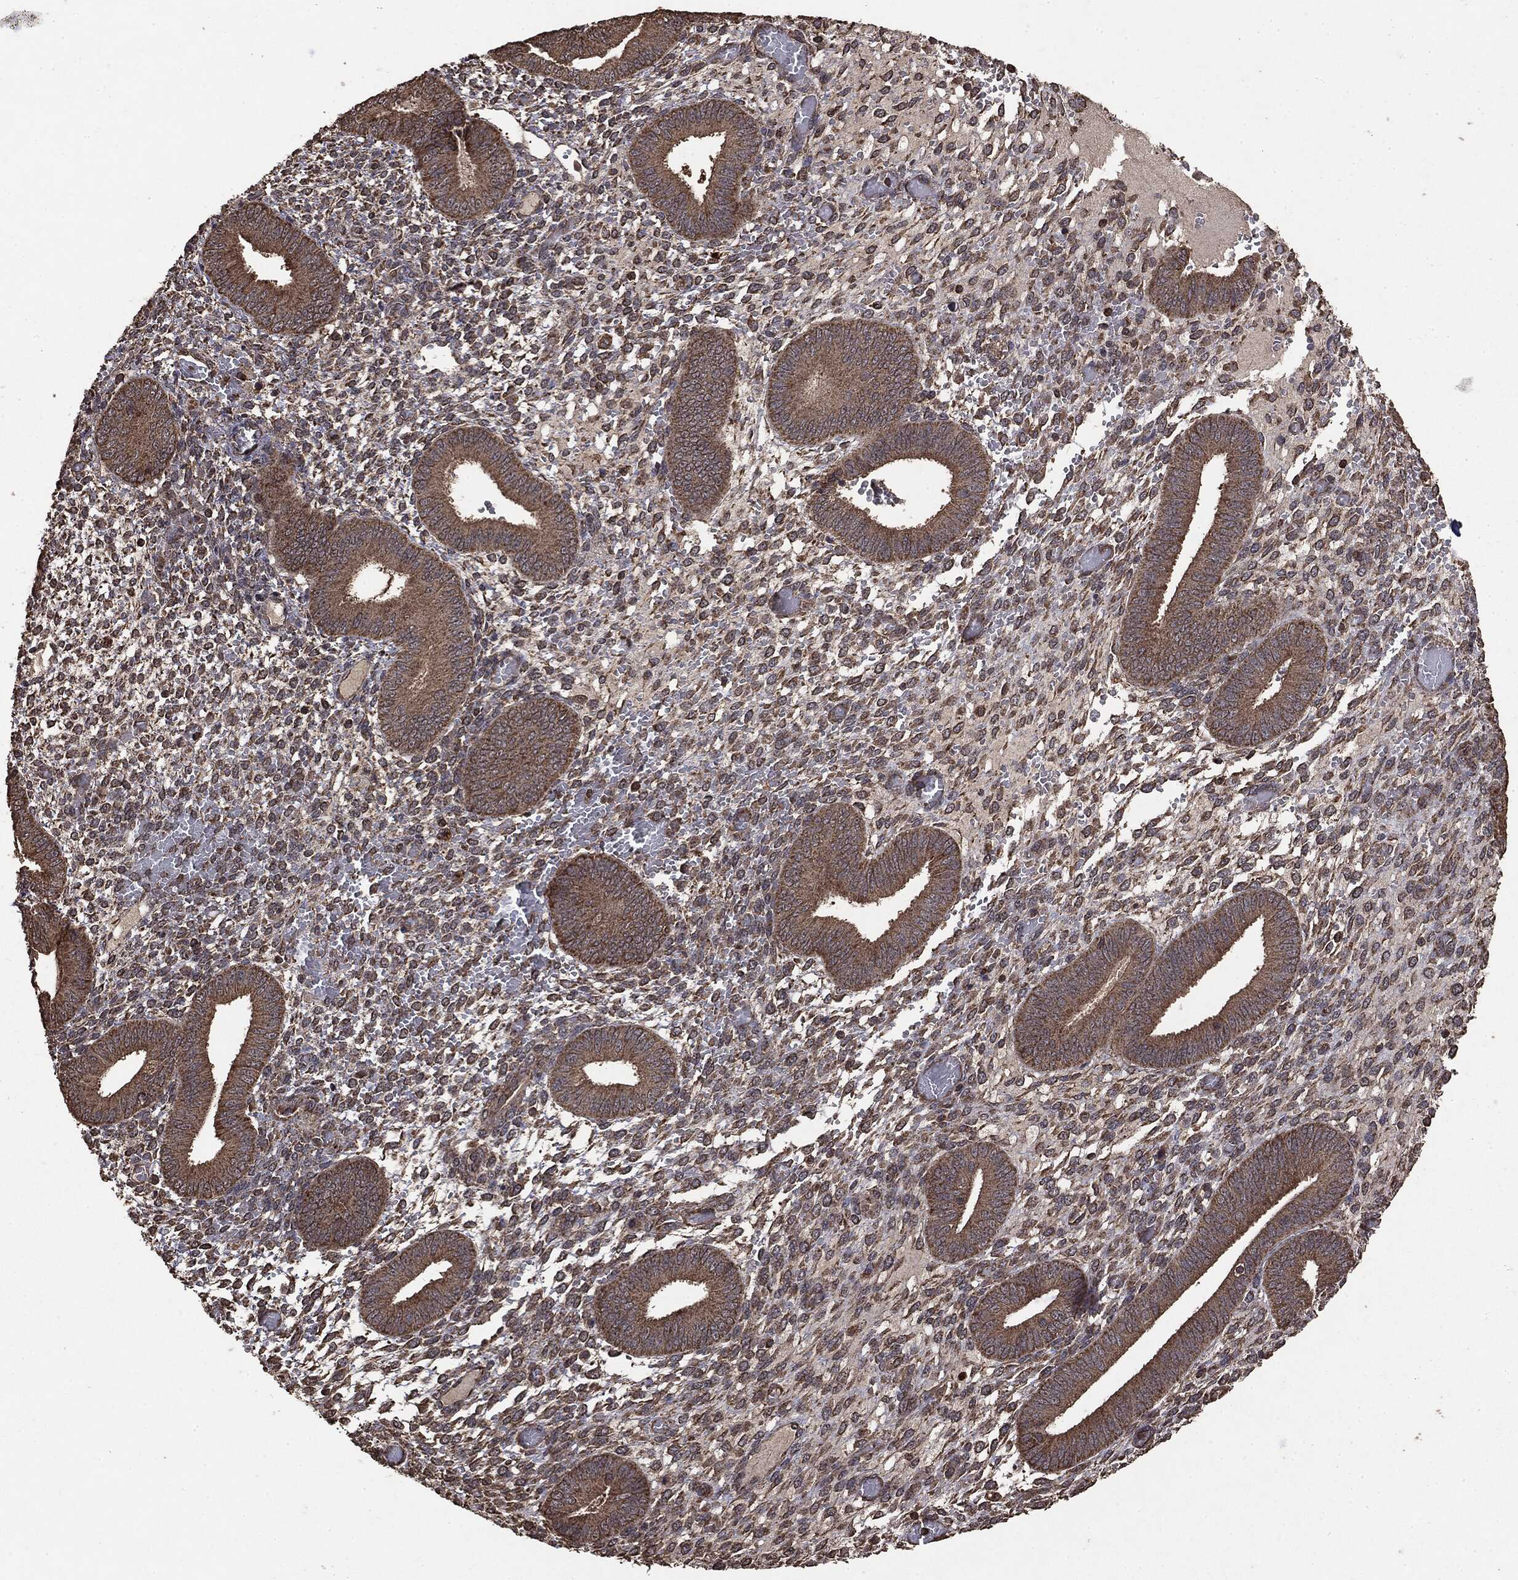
{"staining": {"intensity": "moderate", "quantity": ">75%", "location": "cytoplasmic/membranous"}, "tissue": "endometrium", "cell_type": "Cells in endometrial stroma", "image_type": "normal", "snomed": [{"axis": "morphology", "description": "Normal tissue, NOS"}, {"axis": "topography", "description": "Endometrium"}], "caption": "Brown immunohistochemical staining in unremarkable endometrium displays moderate cytoplasmic/membranous positivity in about >75% of cells in endometrial stroma. (Brightfield microscopy of DAB IHC at high magnification).", "gene": "MTOR", "patient": {"sex": "female", "age": 42}}